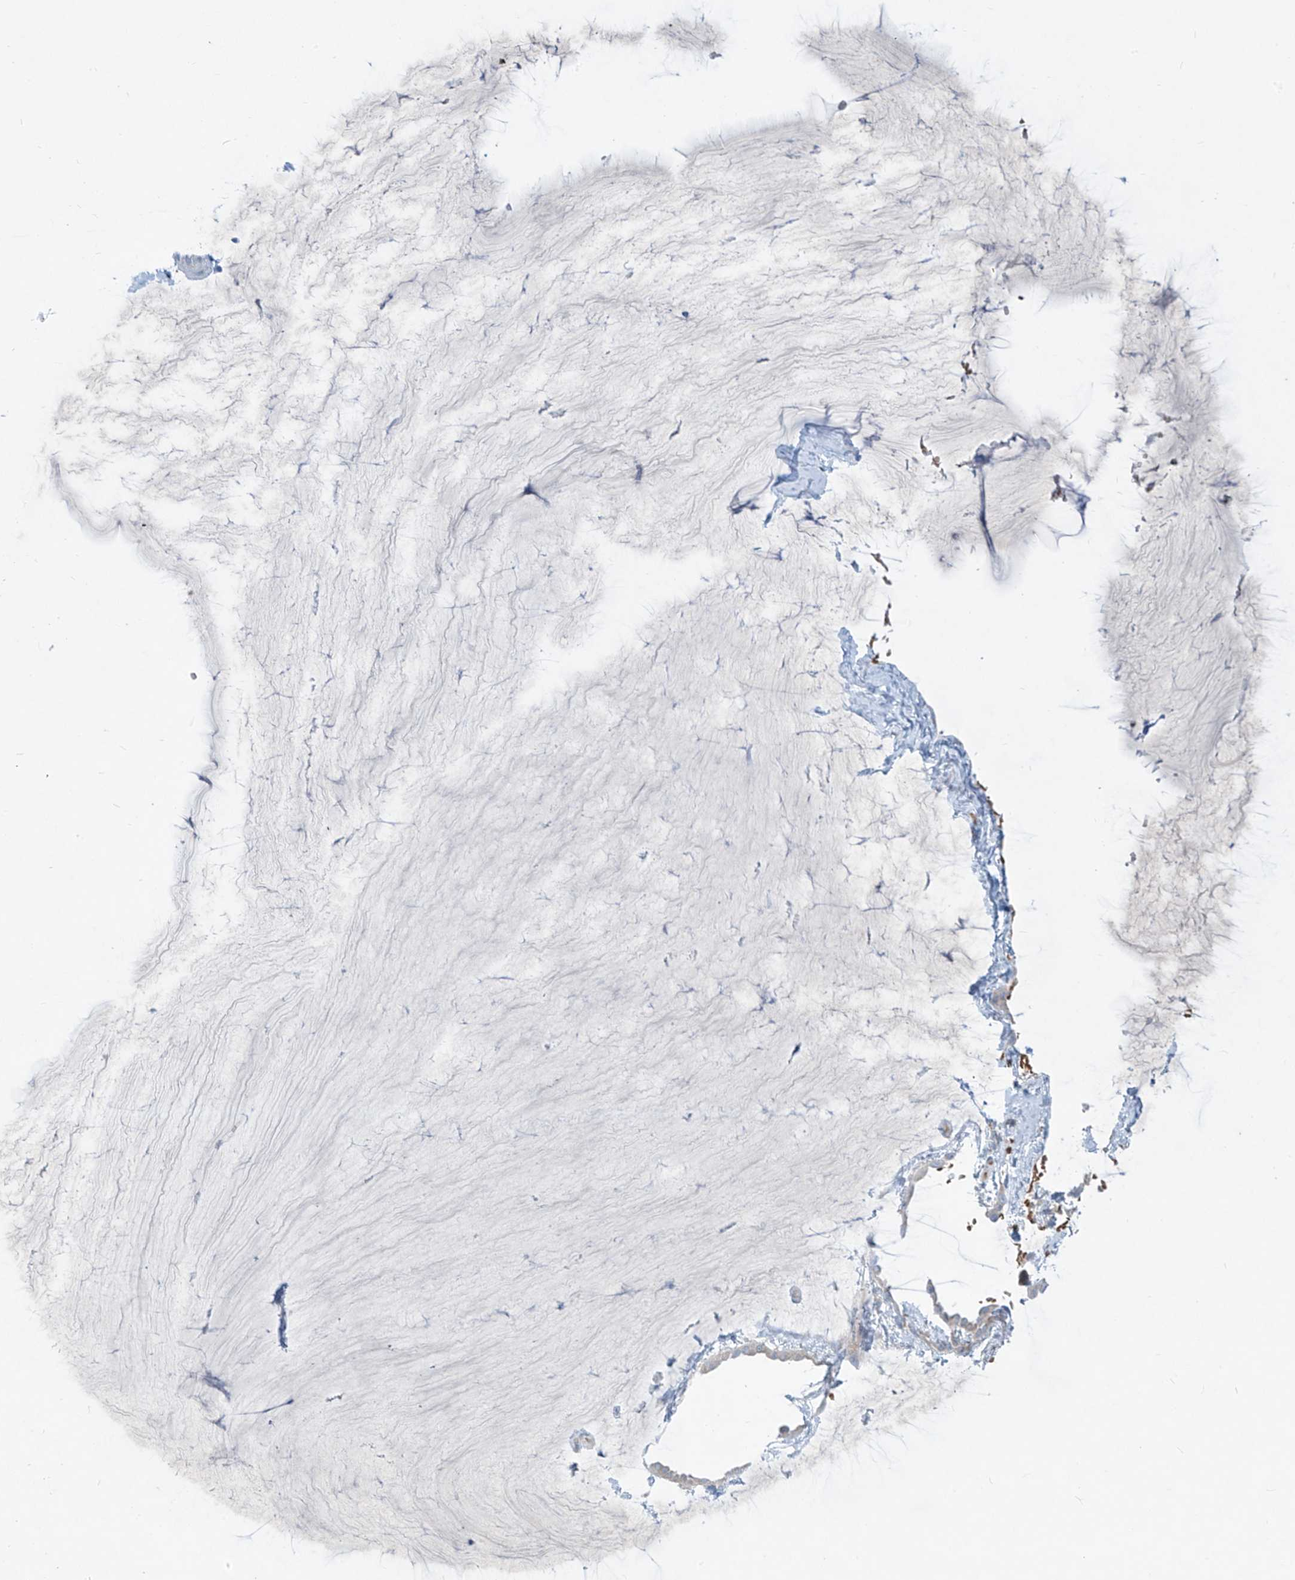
{"staining": {"intensity": "negative", "quantity": "none", "location": "none"}, "tissue": "ovarian cancer", "cell_type": "Tumor cells", "image_type": "cancer", "snomed": [{"axis": "morphology", "description": "Cystadenocarcinoma, mucinous, NOS"}, {"axis": "topography", "description": "Ovary"}], "caption": "The IHC image has no significant expression in tumor cells of ovarian cancer tissue.", "gene": "DGKQ", "patient": {"sex": "female", "age": 39}}